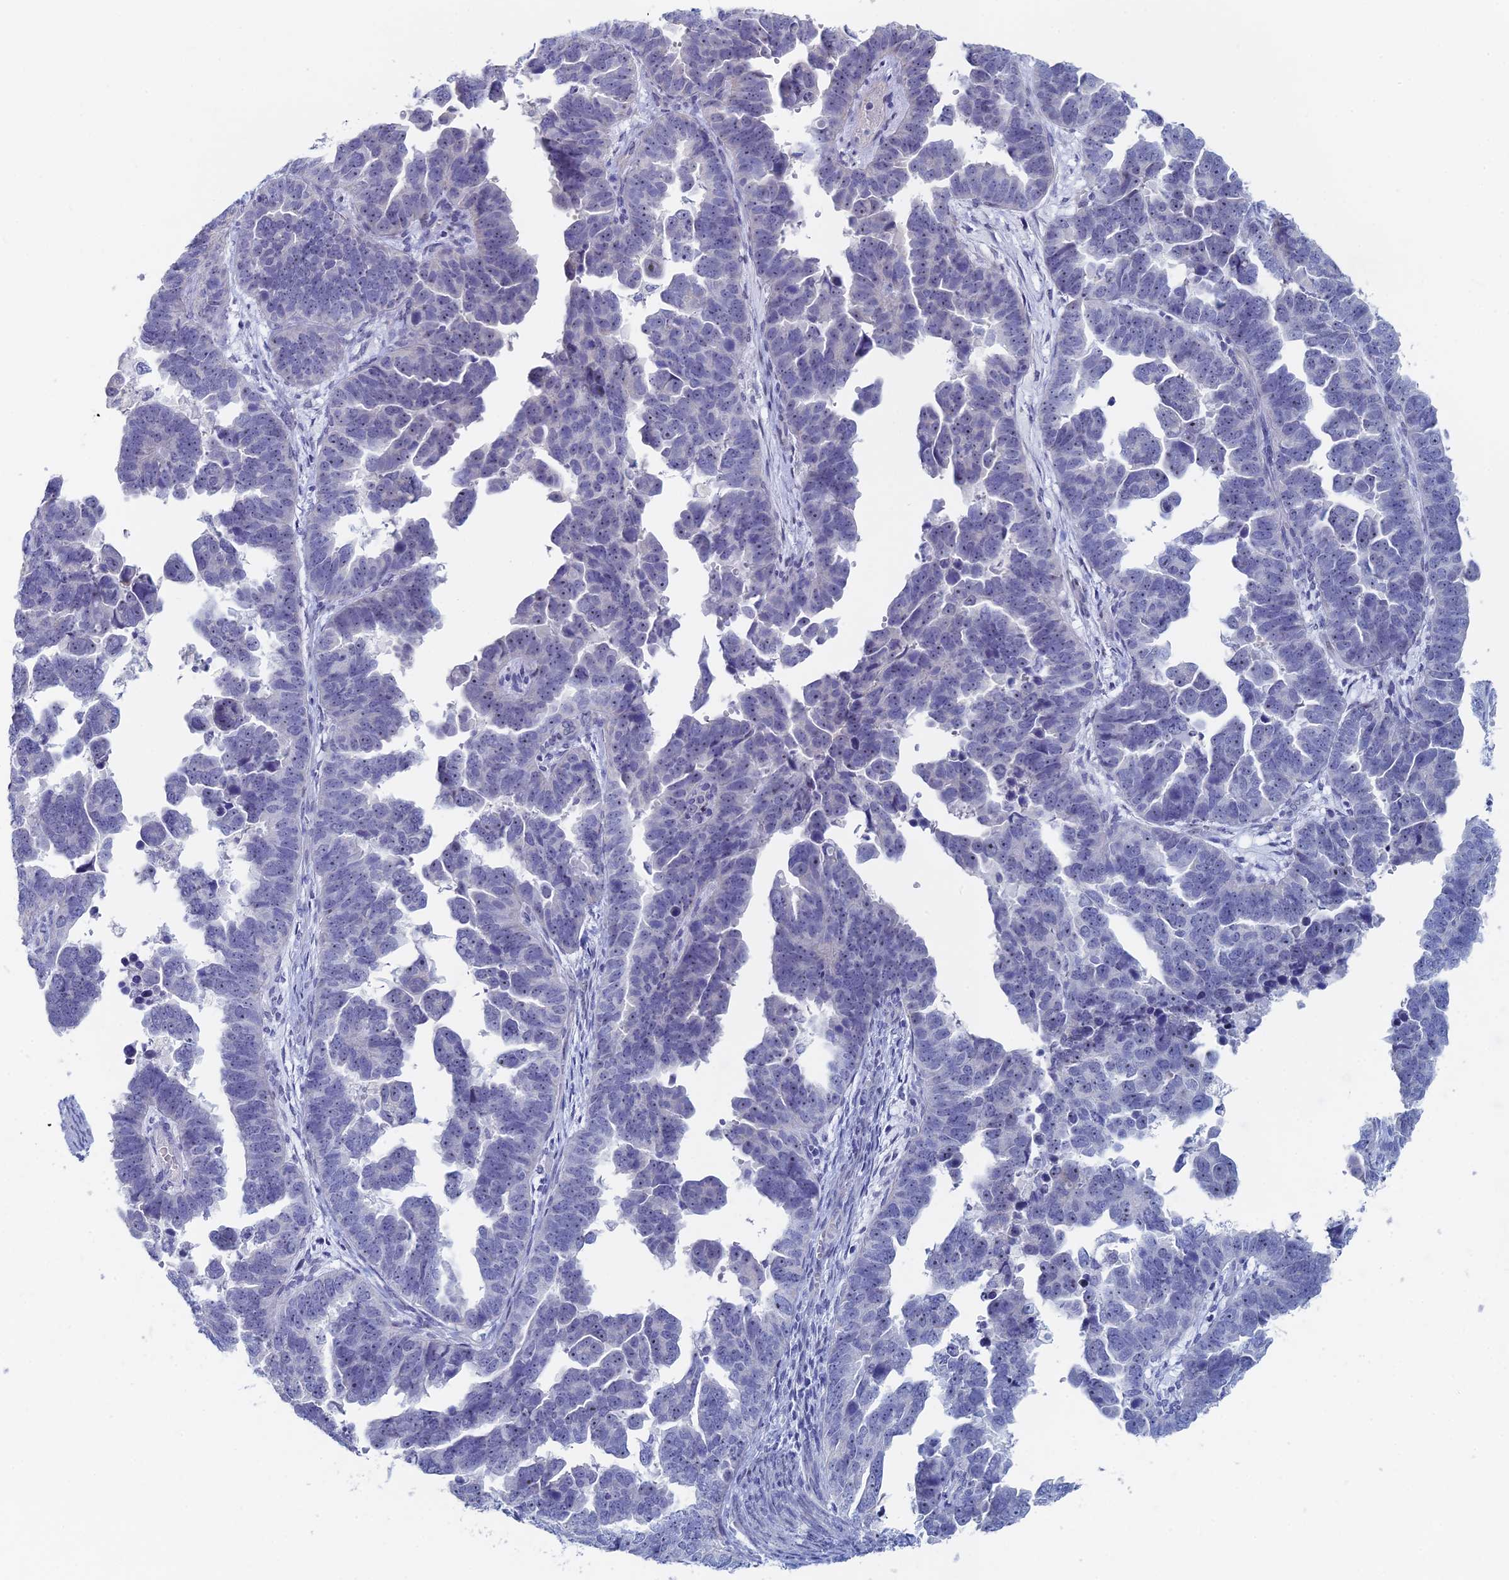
{"staining": {"intensity": "negative", "quantity": "none", "location": "none"}, "tissue": "endometrial cancer", "cell_type": "Tumor cells", "image_type": "cancer", "snomed": [{"axis": "morphology", "description": "Adenocarcinoma, NOS"}, {"axis": "topography", "description": "Endometrium"}], "caption": "High magnification brightfield microscopy of endometrial cancer (adenocarcinoma) stained with DAB (3,3'-diaminobenzidine) (brown) and counterstained with hematoxylin (blue): tumor cells show no significant expression.", "gene": "DRGX", "patient": {"sex": "female", "age": 75}}